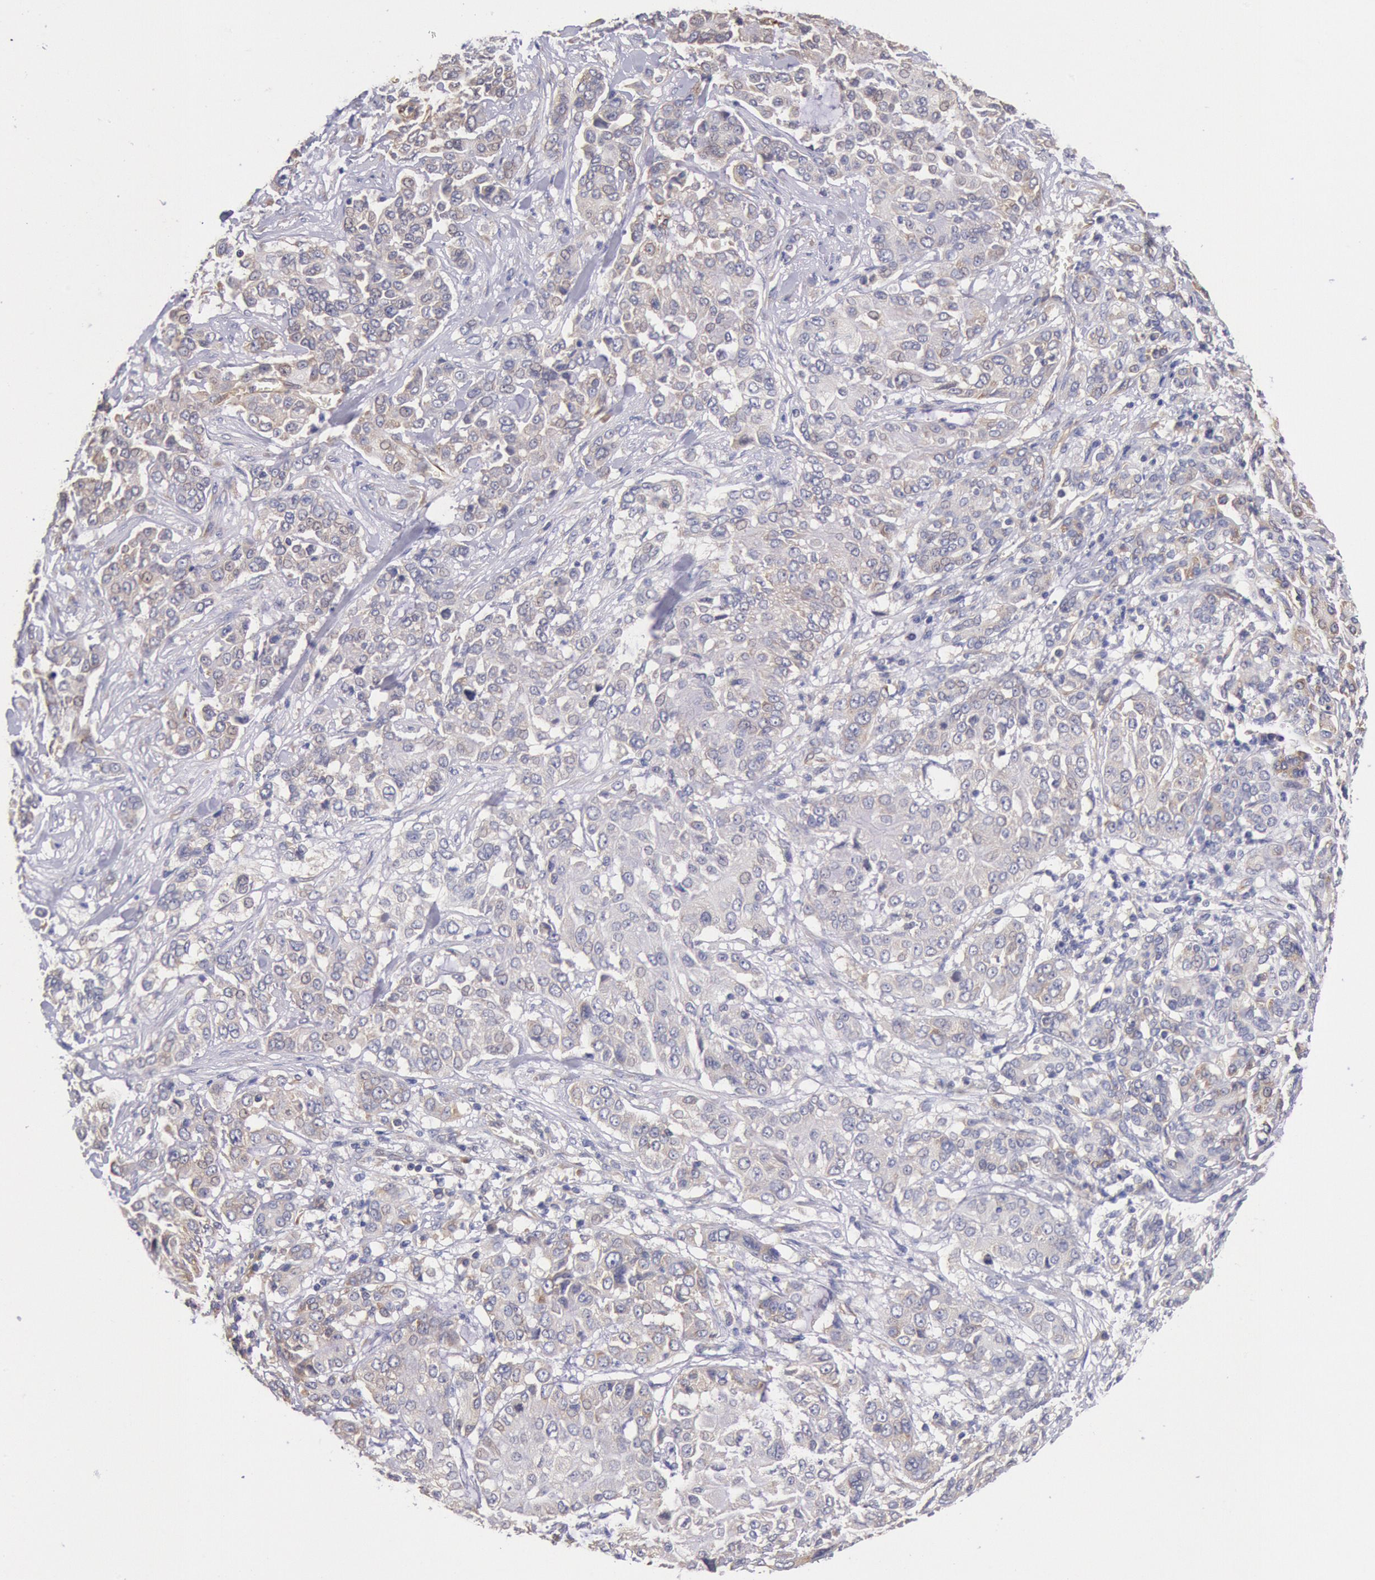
{"staining": {"intensity": "weak", "quantity": "<25%", "location": "cytoplasmic/membranous"}, "tissue": "pancreatic cancer", "cell_type": "Tumor cells", "image_type": "cancer", "snomed": [{"axis": "morphology", "description": "Adenocarcinoma, NOS"}, {"axis": "topography", "description": "Pancreas"}], "caption": "DAB immunohistochemical staining of pancreatic adenocarcinoma shows no significant positivity in tumor cells.", "gene": "DRG1", "patient": {"sex": "female", "age": 52}}